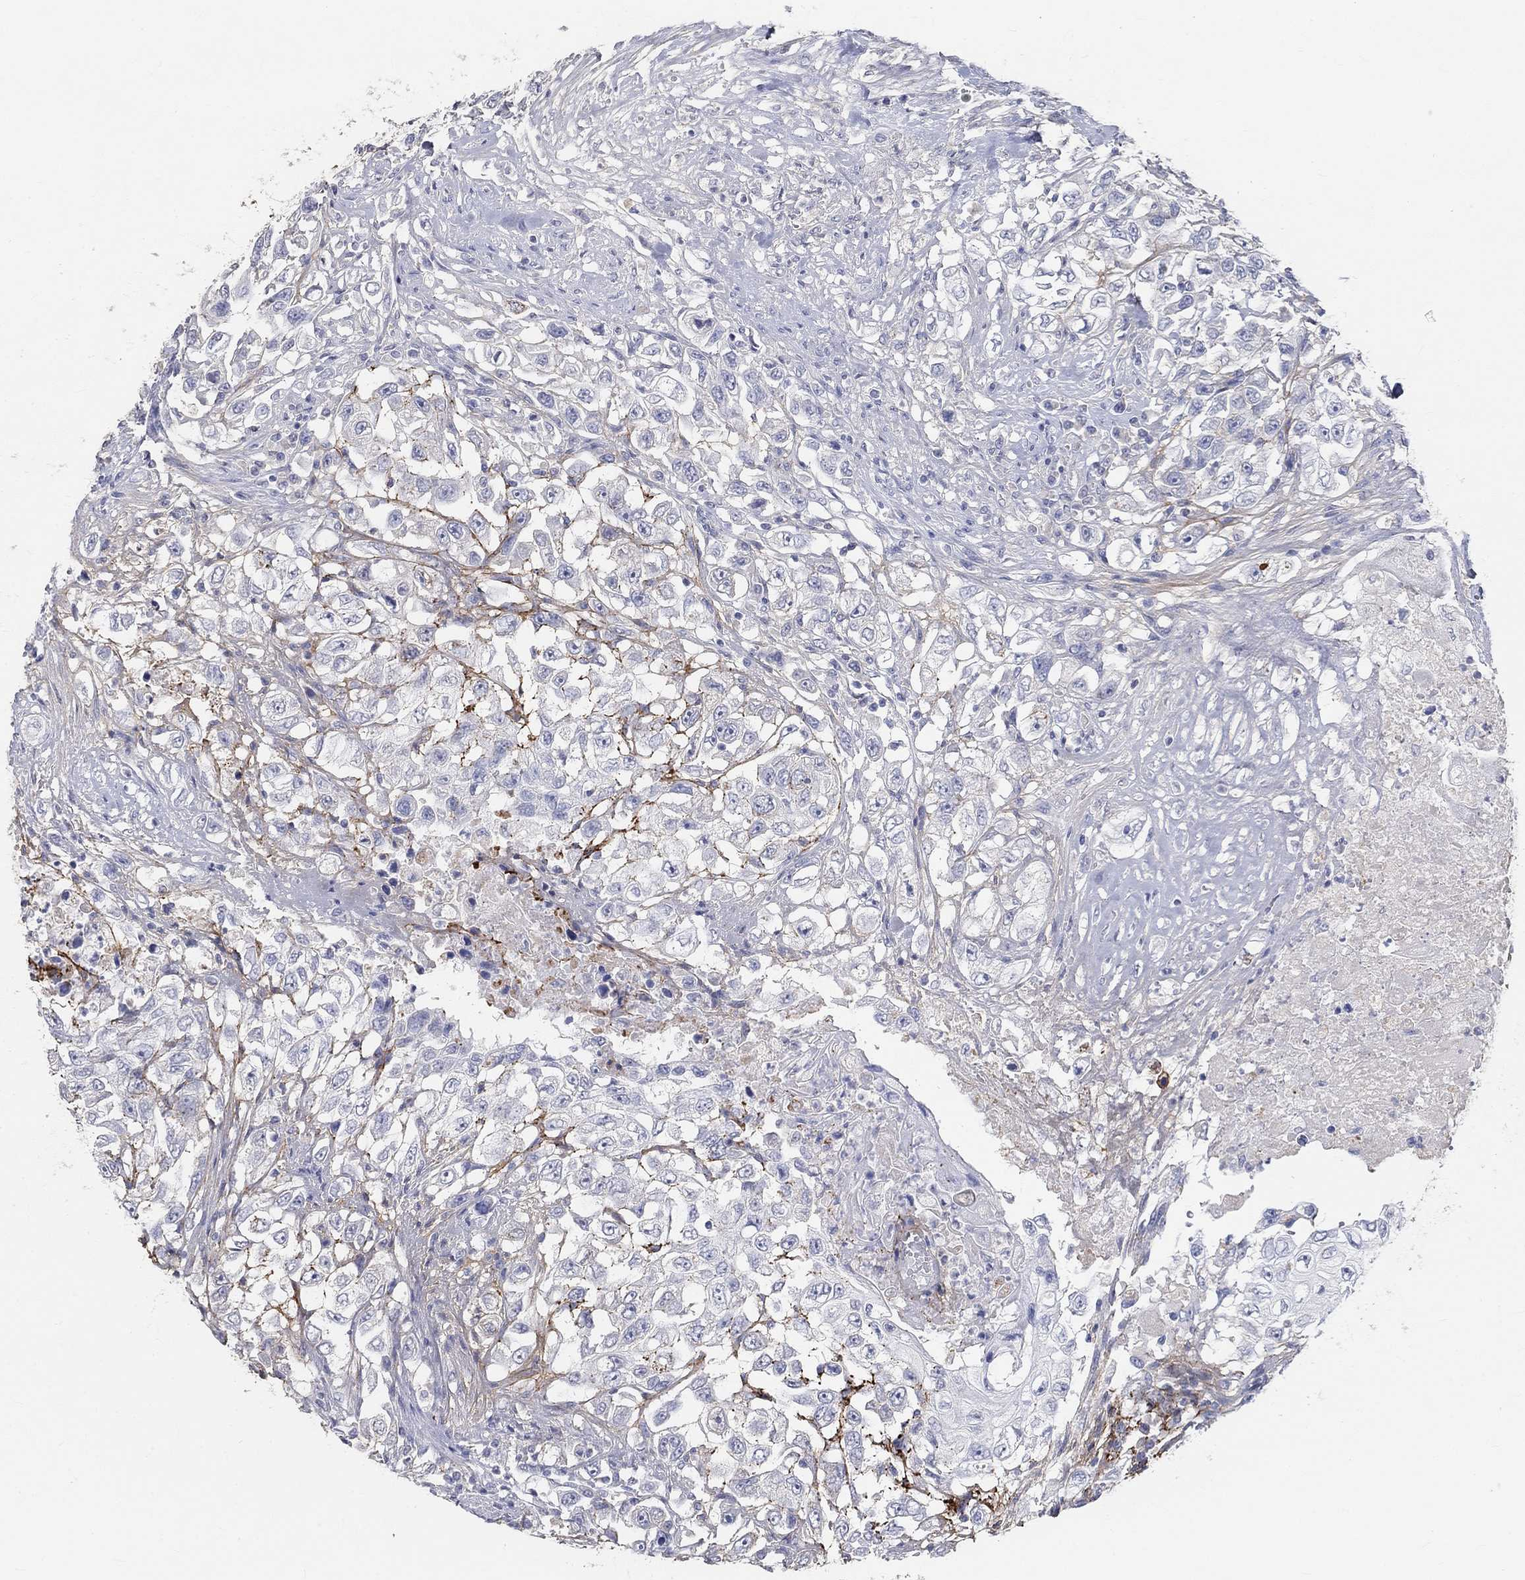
{"staining": {"intensity": "negative", "quantity": "none", "location": "none"}, "tissue": "urothelial cancer", "cell_type": "Tumor cells", "image_type": "cancer", "snomed": [{"axis": "morphology", "description": "Urothelial carcinoma, High grade"}, {"axis": "topography", "description": "Urinary bladder"}], "caption": "High power microscopy histopathology image of an immunohistochemistry (IHC) micrograph of urothelial carcinoma (high-grade), revealing no significant expression in tumor cells.", "gene": "FGF2", "patient": {"sex": "female", "age": 56}}